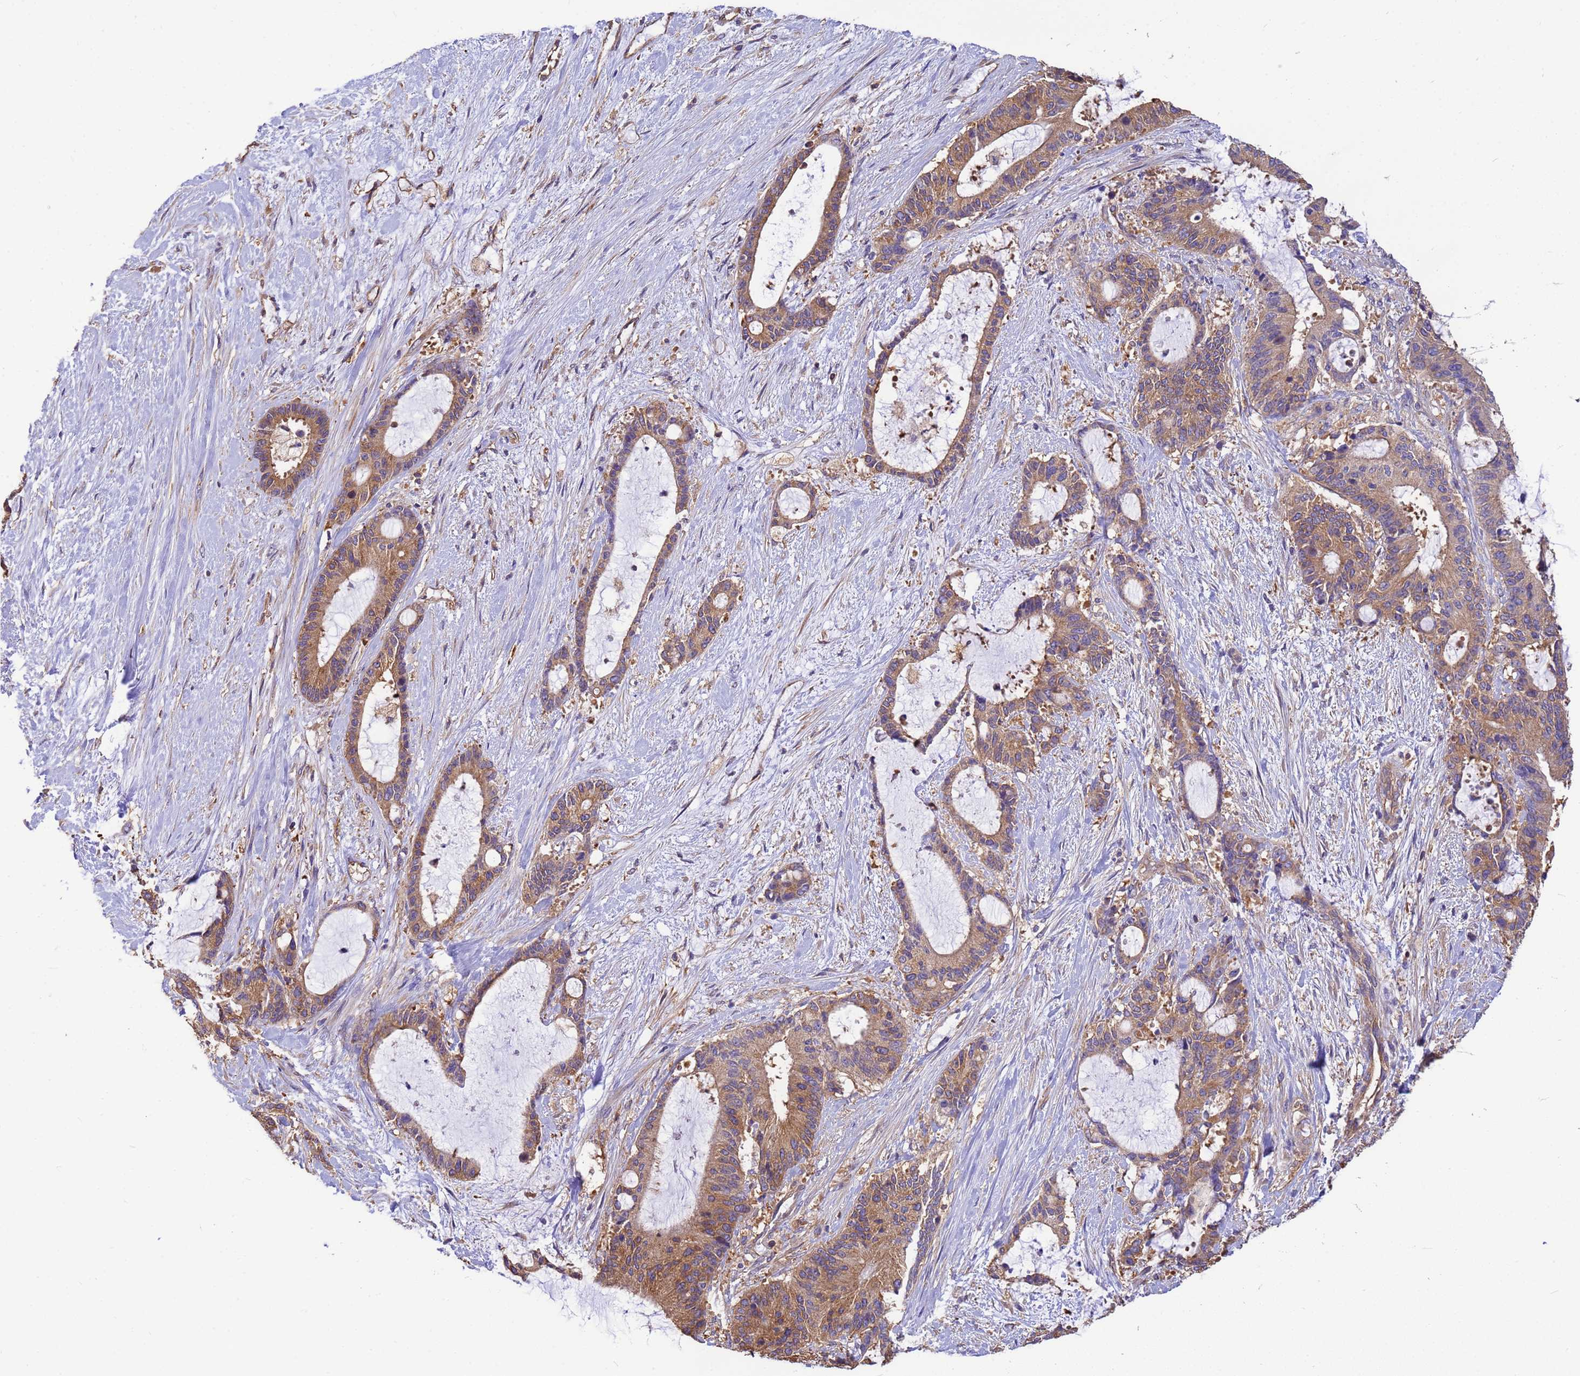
{"staining": {"intensity": "moderate", "quantity": ">75%", "location": "cytoplasmic/membranous"}, "tissue": "liver cancer", "cell_type": "Tumor cells", "image_type": "cancer", "snomed": [{"axis": "morphology", "description": "Normal tissue, NOS"}, {"axis": "morphology", "description": "Cholangiocarcinoma"}, {"axis": "topography", "description": "Liver"}, {"axis": "topography", "description": "Peripheral nerve tissue"}], "caption": "Immunohistochemistry (IHC) (DAB (3,3'-diaminobenzidine)) staining of cholangiocarcinoma (liver) shows moderate cytoplasmic/membranous protein staining in about >75% of tumor cells.", "gene": "TUBB1", "patient": {"sex": "female", "age": 73}}